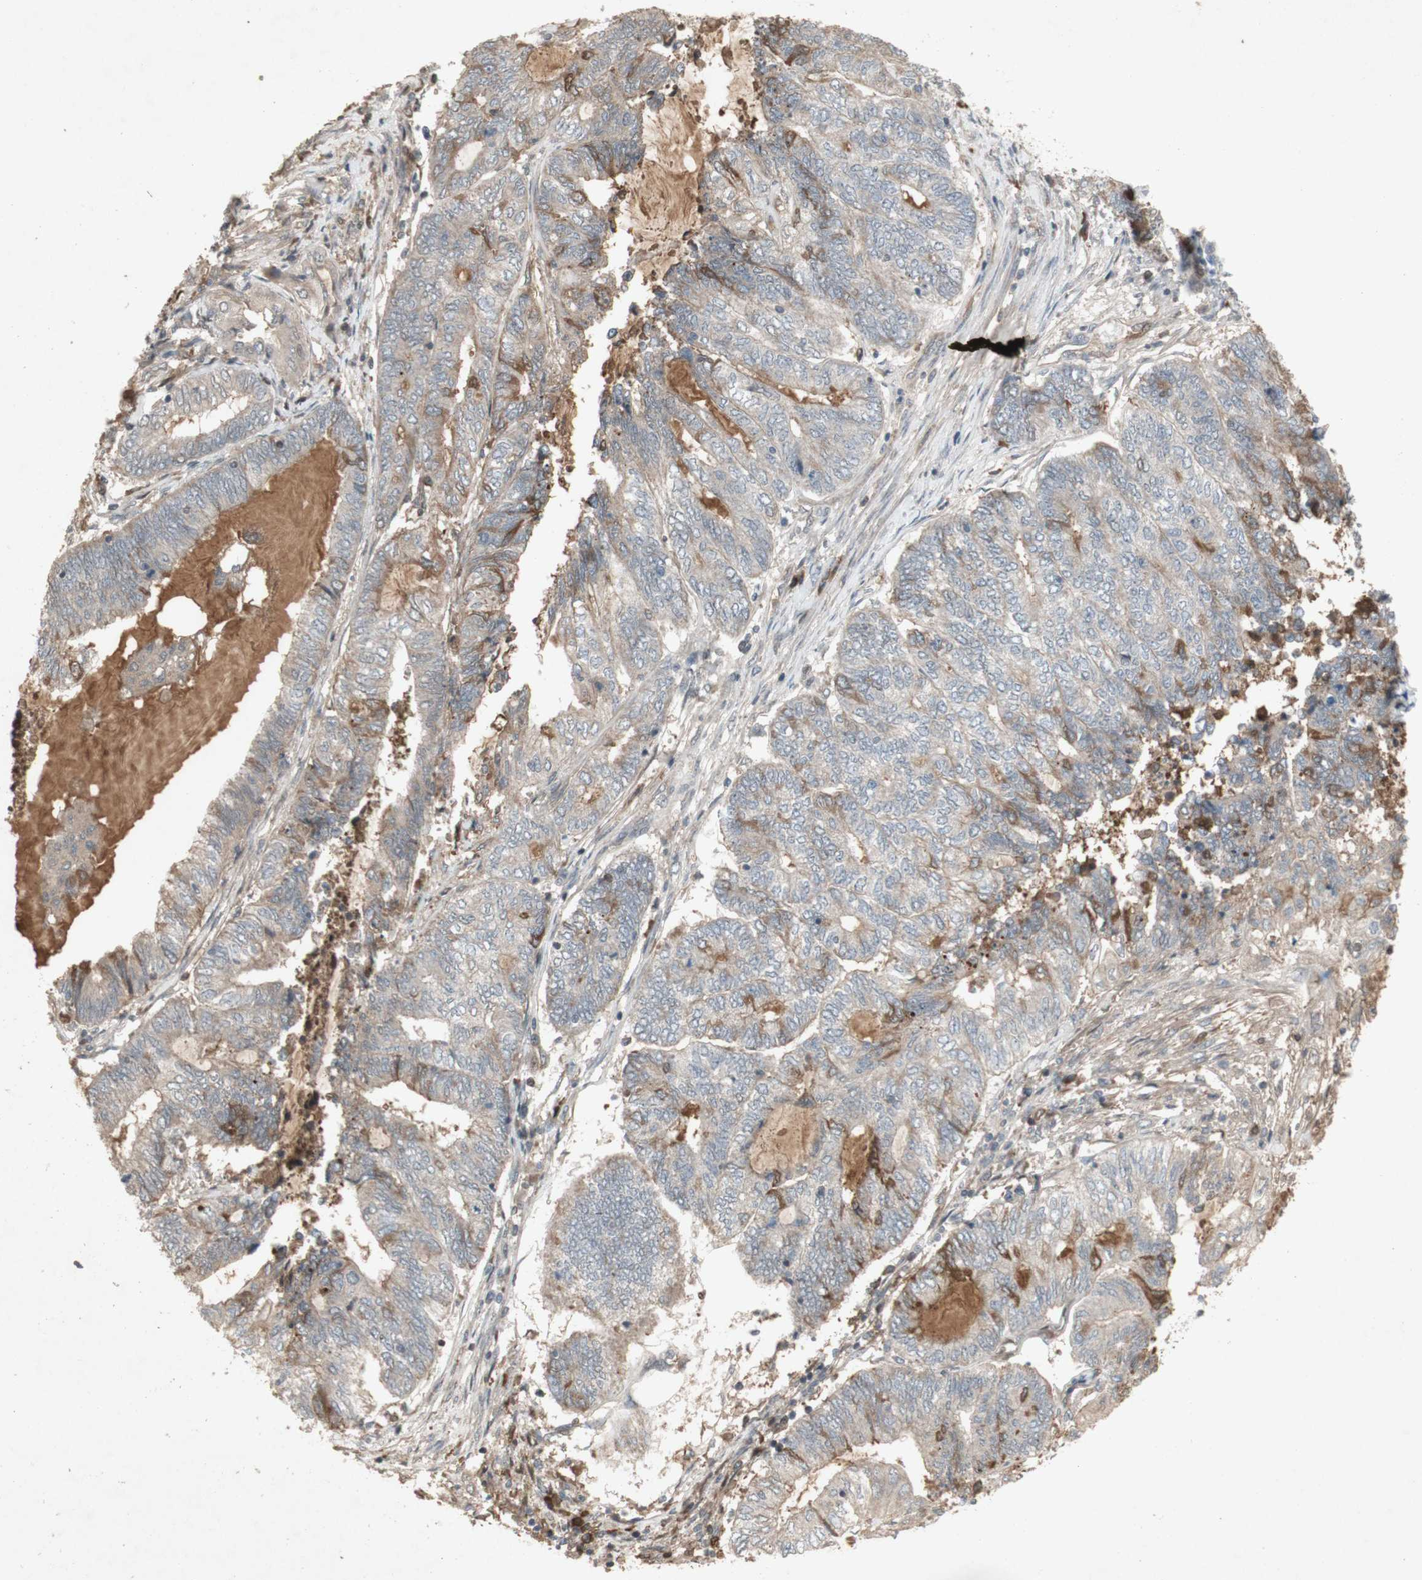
{"staining": {"intensity": "weak", "quantity": "<25%", "location": "cytoplasmic/membranous"}, "tissue": "endometrial cancer", "cell_type": "Tumor cells", "image_type": "cancer", "snomed": [{"axis": "morphology", "description": "Adenocarcinoma, NOS"}, {"axis": "topography", "description": "Uterus"}, {"axis": "topography", "description": "Endometrium"}], "caption": "A photomicrograph of endometrial adenocarcinoma stained for a protein reveals no brown staining in tumor cells.", "gene": "NRG4", "patient": {"sex": "female", "age": 70}}